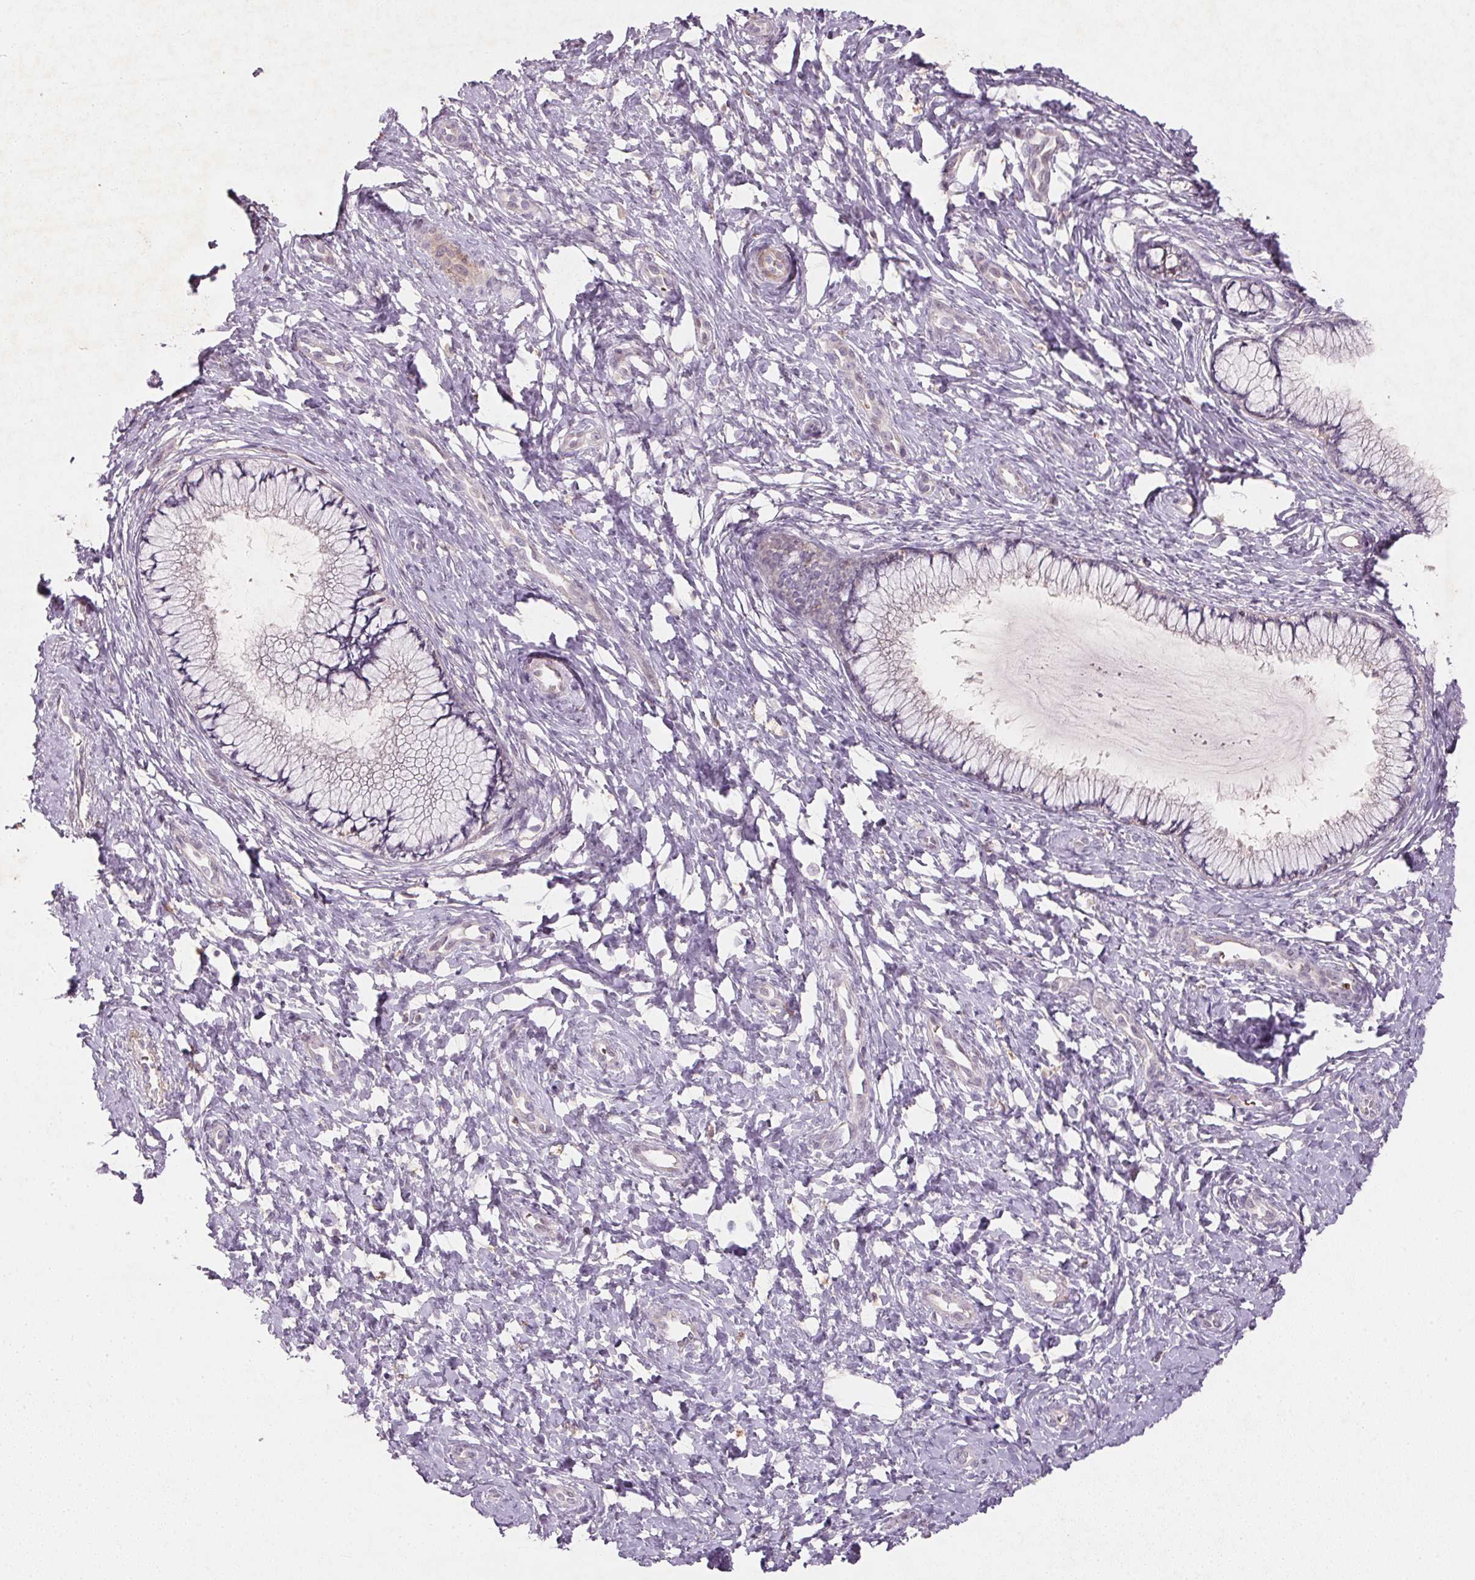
{"staining": {"intensity": "negative", "quantity": "none", "location": "none"}, "tissue": "cervix", "cell_type": "Glandular cells", "image_type": "normal", "snomed": [{"axis": "morphology", "description": "Normal tissue, NOS"}, {"axis": "topography", "description": "Cervix"}], "caption": "Micrograph shows no significant protein expression in glandular cells of benign cervix. The staining is performed using DAB (3,3'-diaminobenzidine) brown chromogen with nuclei counter-stained in using hematoxylin.", "gene": "KCNK15", "patient": {"sex": "female", "age": 37}}